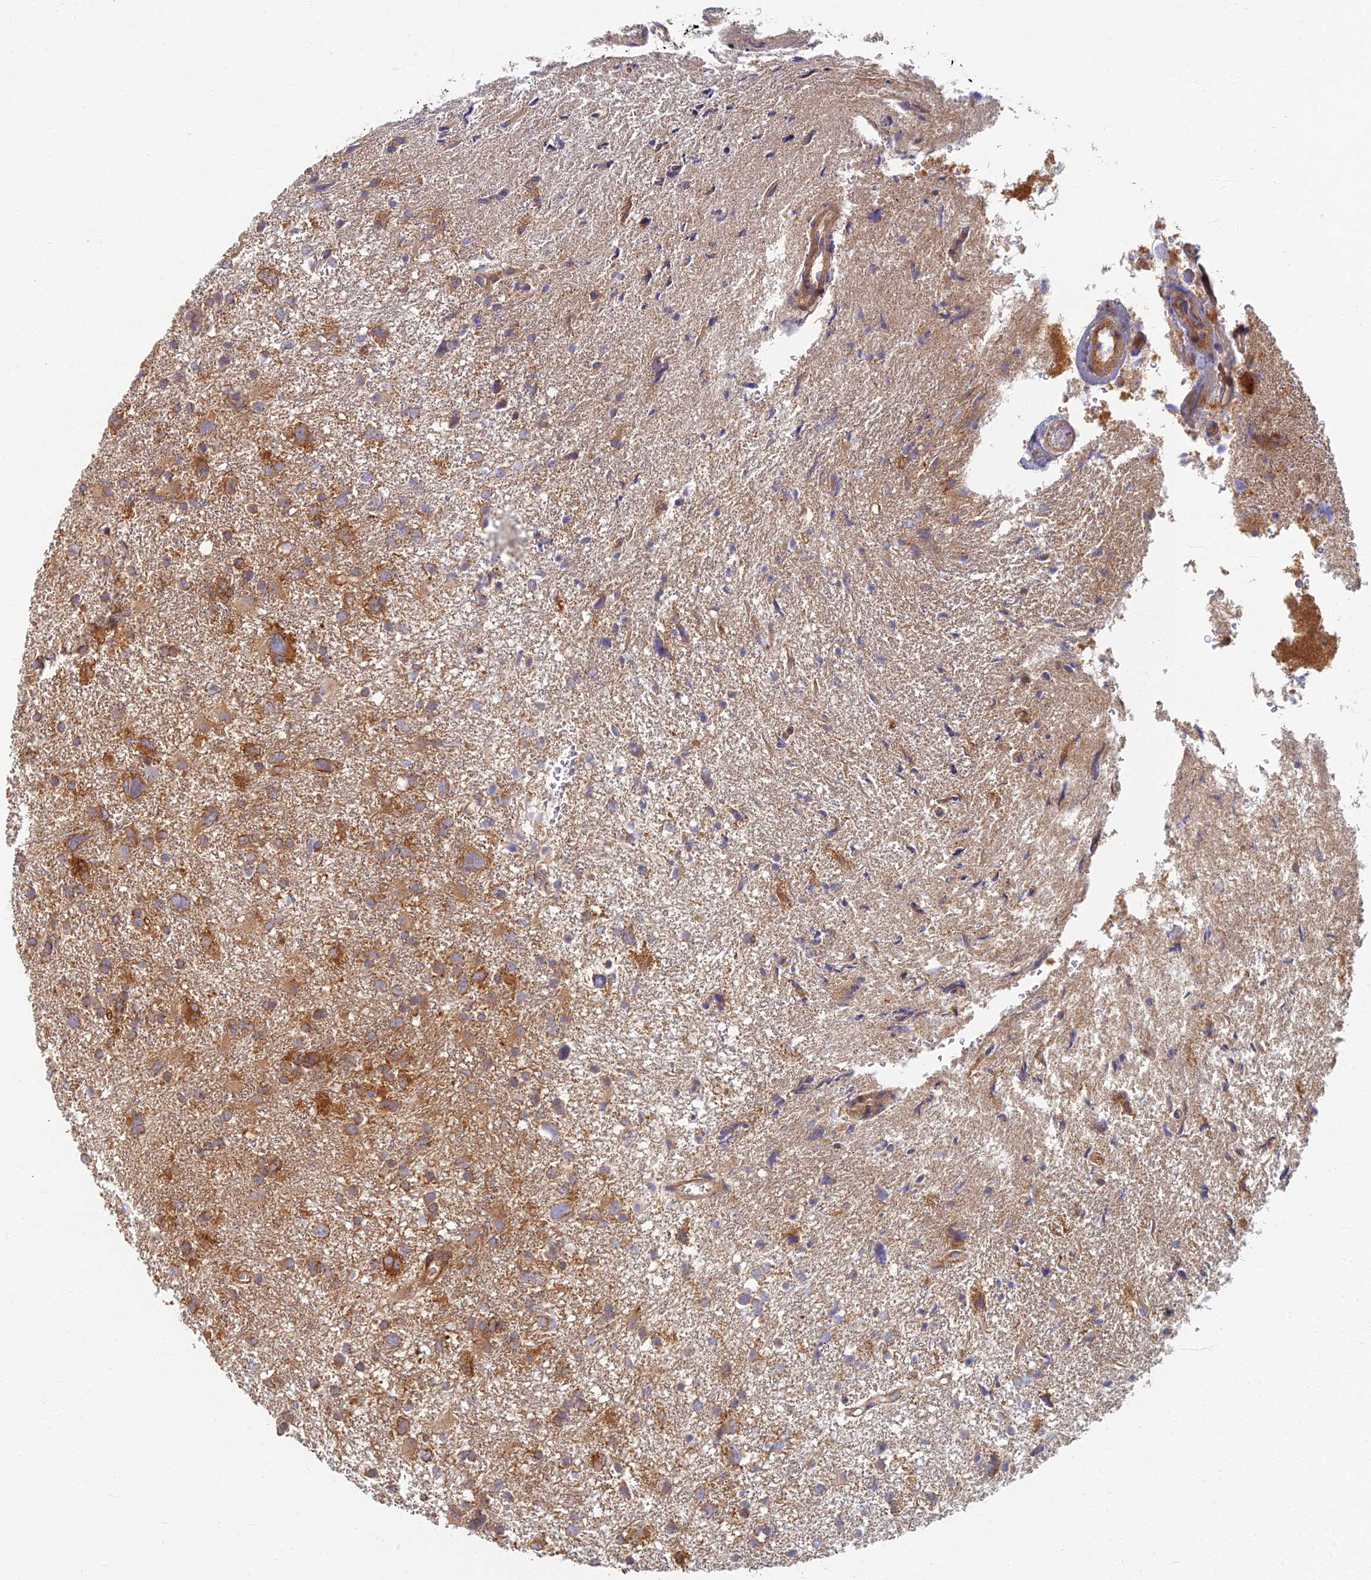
{"staining": {"intensity": "moderate", "quantity": ">75%", "location": "cytoplasmic/membranous"}, "tissue": "glioma", "cell_type": "Tumor cells", "image_type": "cancer", "snomed": [{"axis": "morphology", "description": "Glioma, malignant, High grade"}, {"axis": "topography", "description": "Brain"}], "caption": "Human malignant high-grade glioma stained for a protein (brown) displays moderate cytoplasmic/membranous positive expression in about >75% of tumor cells.", "gene": "RBSN", "patient": {"sex": "male", "age": 61}}